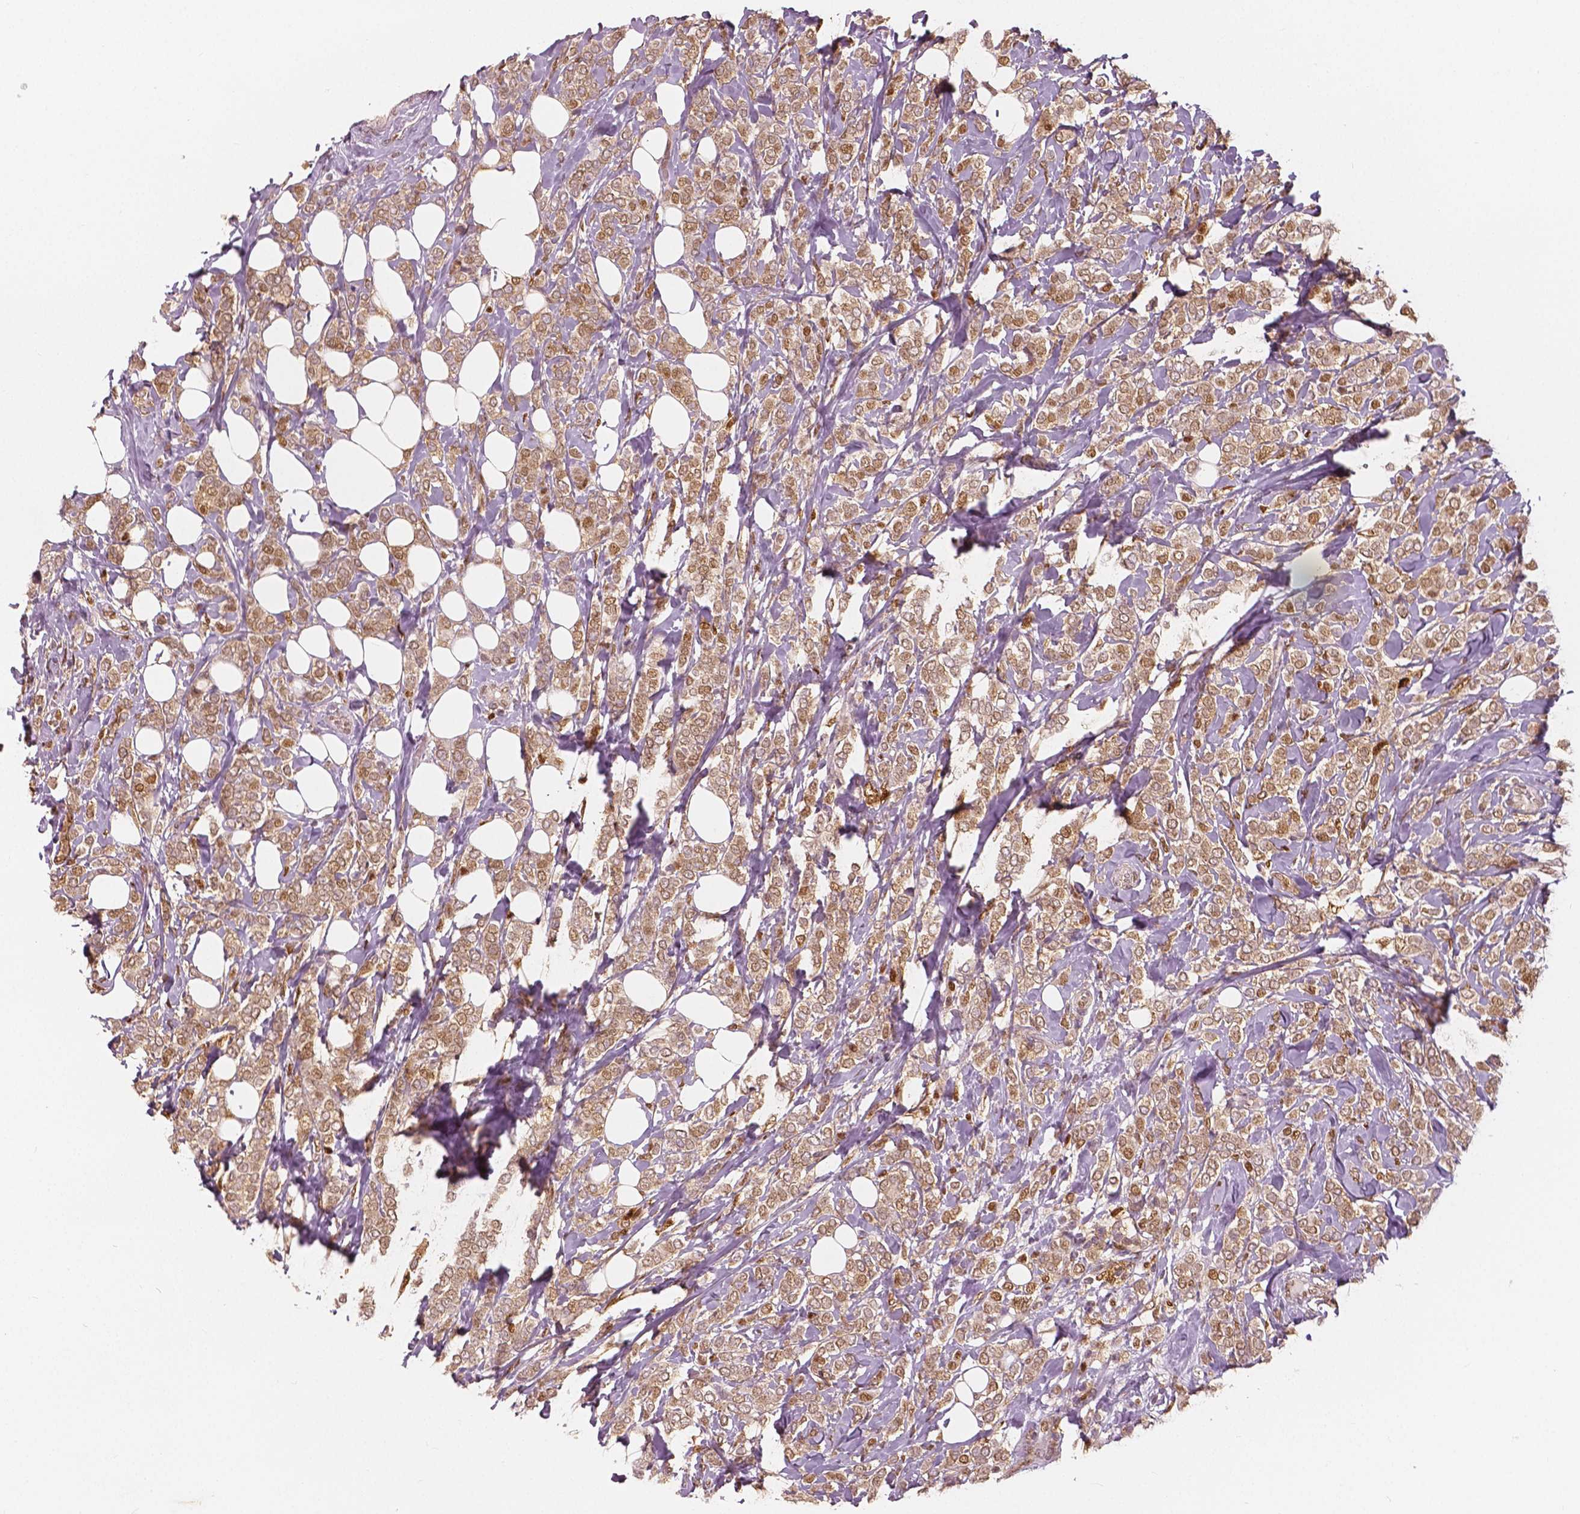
{"staining": {"intensity": "moderate", "quantity": ">75%", "location": "nuclear"}, "tissue": "breast cancer", "cell_type": "Tumor cells", "image_type": "cancer", "snomed": [{"axis": "morphology", "description": "Lobular carcinoma"}, {"axis": "topography", "description": "Breast"}], "caption": "A photomicrograph of human breast cancer (lobular carcinoma) stained for a protein shows moderate nuclear brown staining in tumor cells.", "gene": "SQSTM1", "patient": {"sex": "female", "age": 49}}